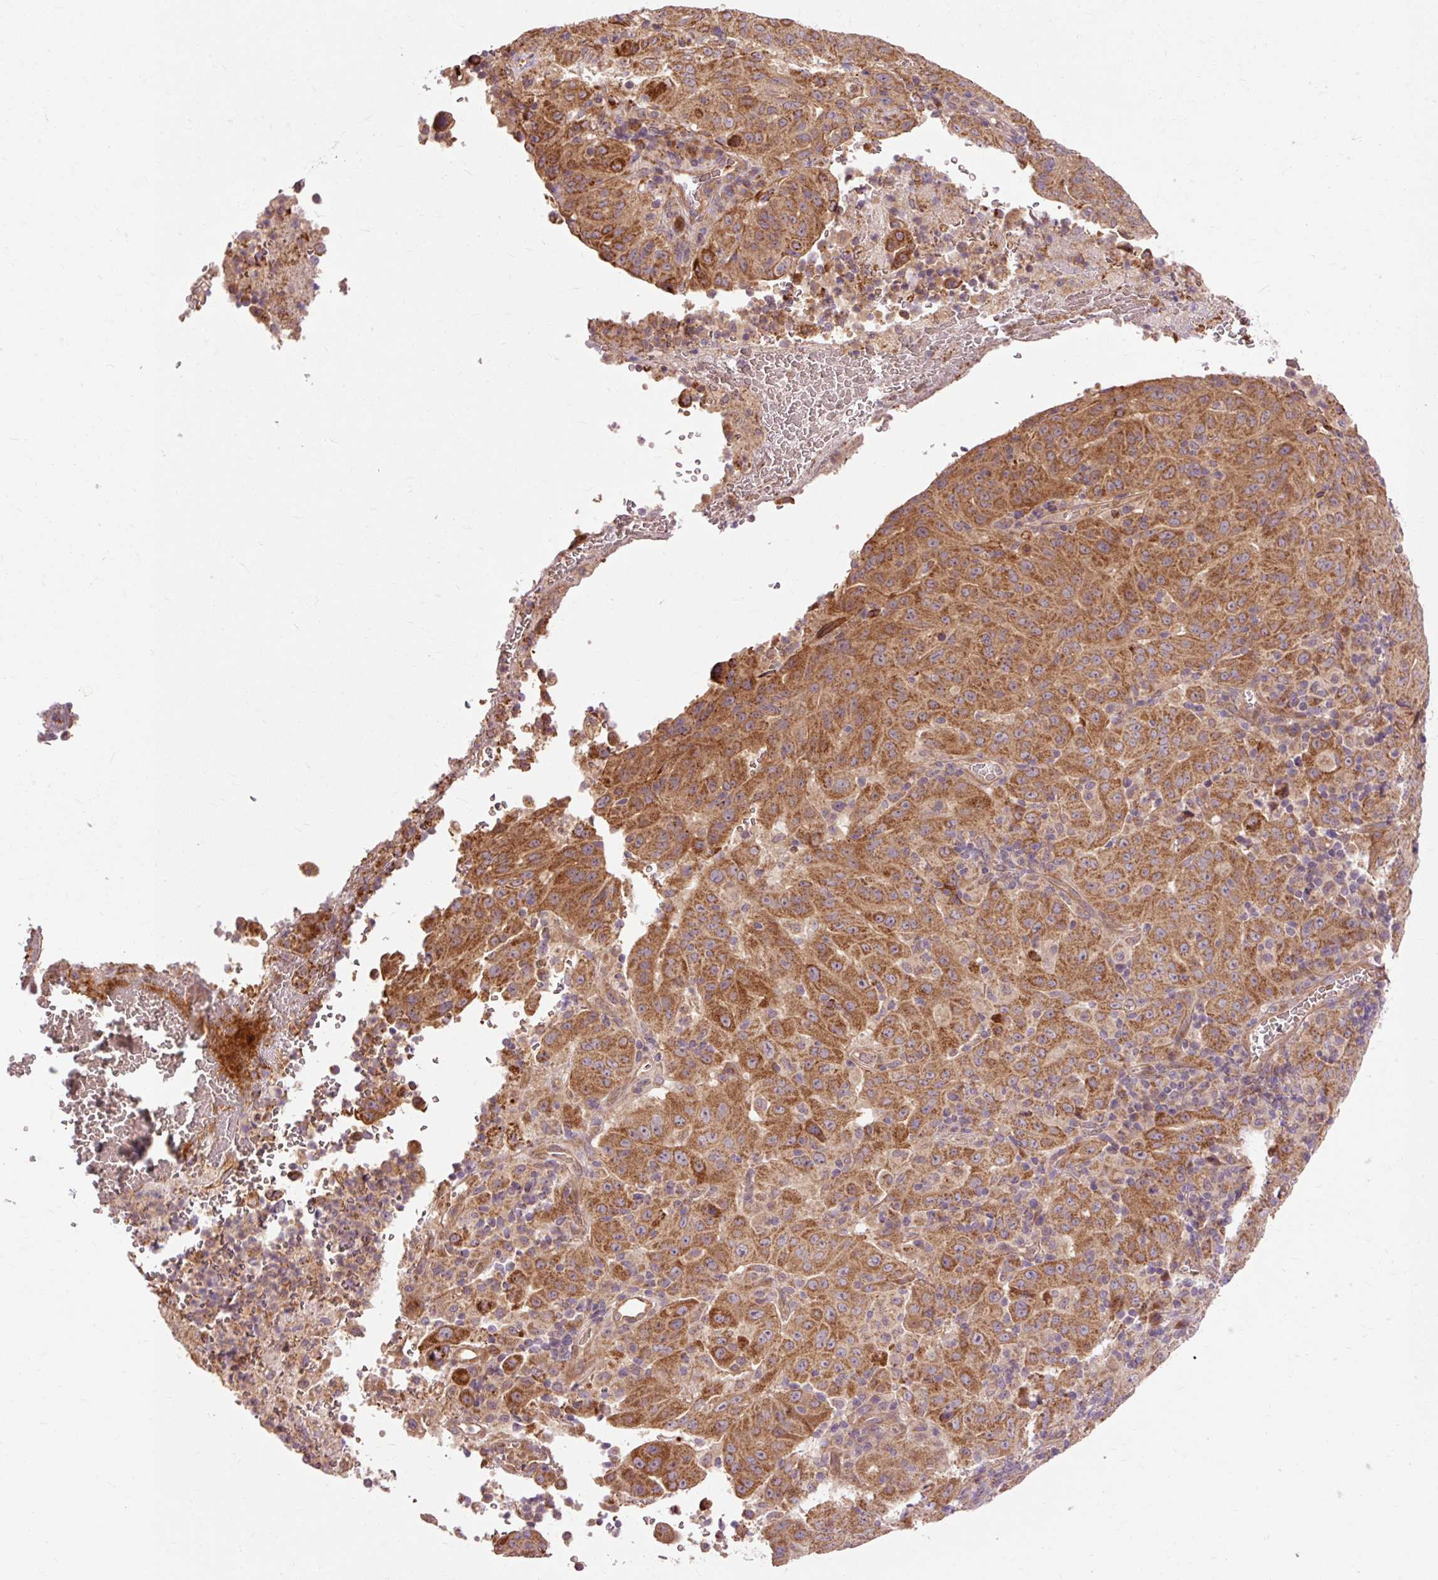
{"staining": {"intensity": "strong", "quantity": ">75%", "location": "cytoplasmic/membranous"}, "tissue": "pancreatic cancer", "cell_type": "Tumor cells", "image_type": "cancer", "snomed": [{"axis": "morphology", "description": "Adenocarcinoma, NOS"}, {"axis": "topography", "description": "Pancreas"}], "caption": "High-magnification brightfield microscopy of pancreatic cancer (adenocarcinoma) stained with DAB (brown) and counterstained with hematoxylin (blue). tumor cells exhibit strong cytoplasmic/membranous expression is appreciated in about>75% of cells.", "gene": "RIPOR3", "patient": {"sex": "male", "age": 63}}